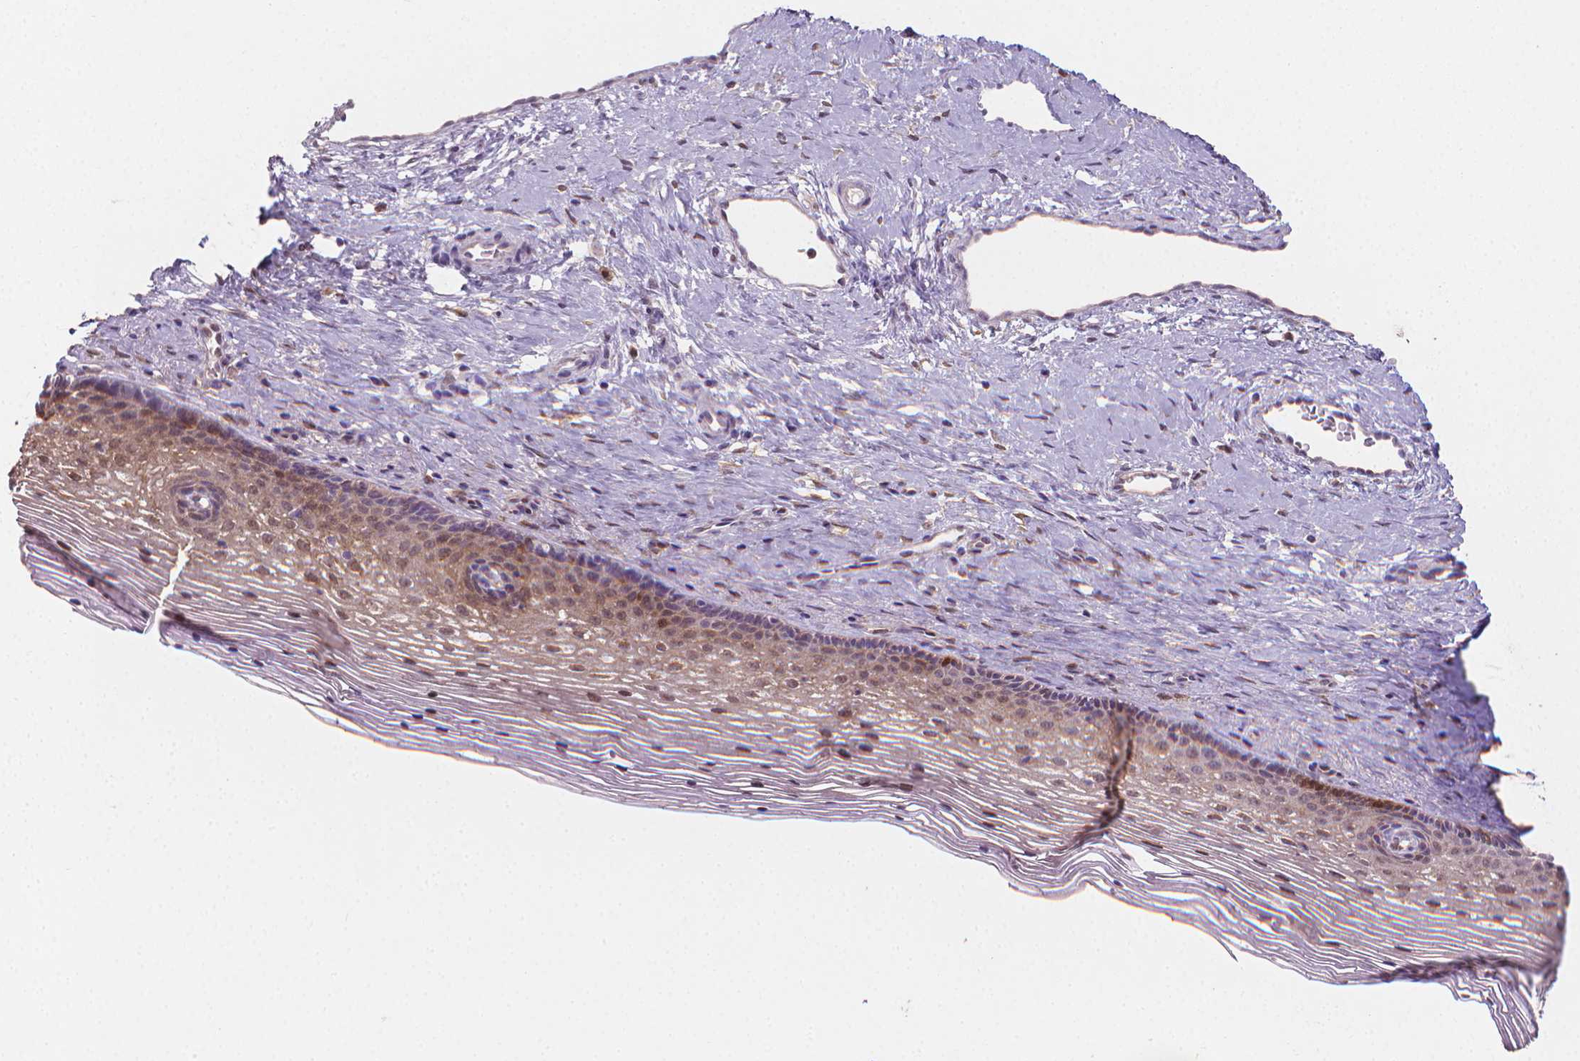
{"staining": {"intensity": "weak", "quantity": "<25%", "location": "cytoplasmic/membranous"}, "tissue": "cervix", "cell_type": "Glandular cells", "image_type": "normal", "snomed": [{"axis": "morphology", "description": "Normal tissue, NOS"}, {"axis": "topography", "description": "Cervix"}], "caption": "Histopathology image shows no significant protein positivity in glandular cells of normal cervix.", "gene": "TNFAIP2", "patient": {"sex": "female", "age": 34}}